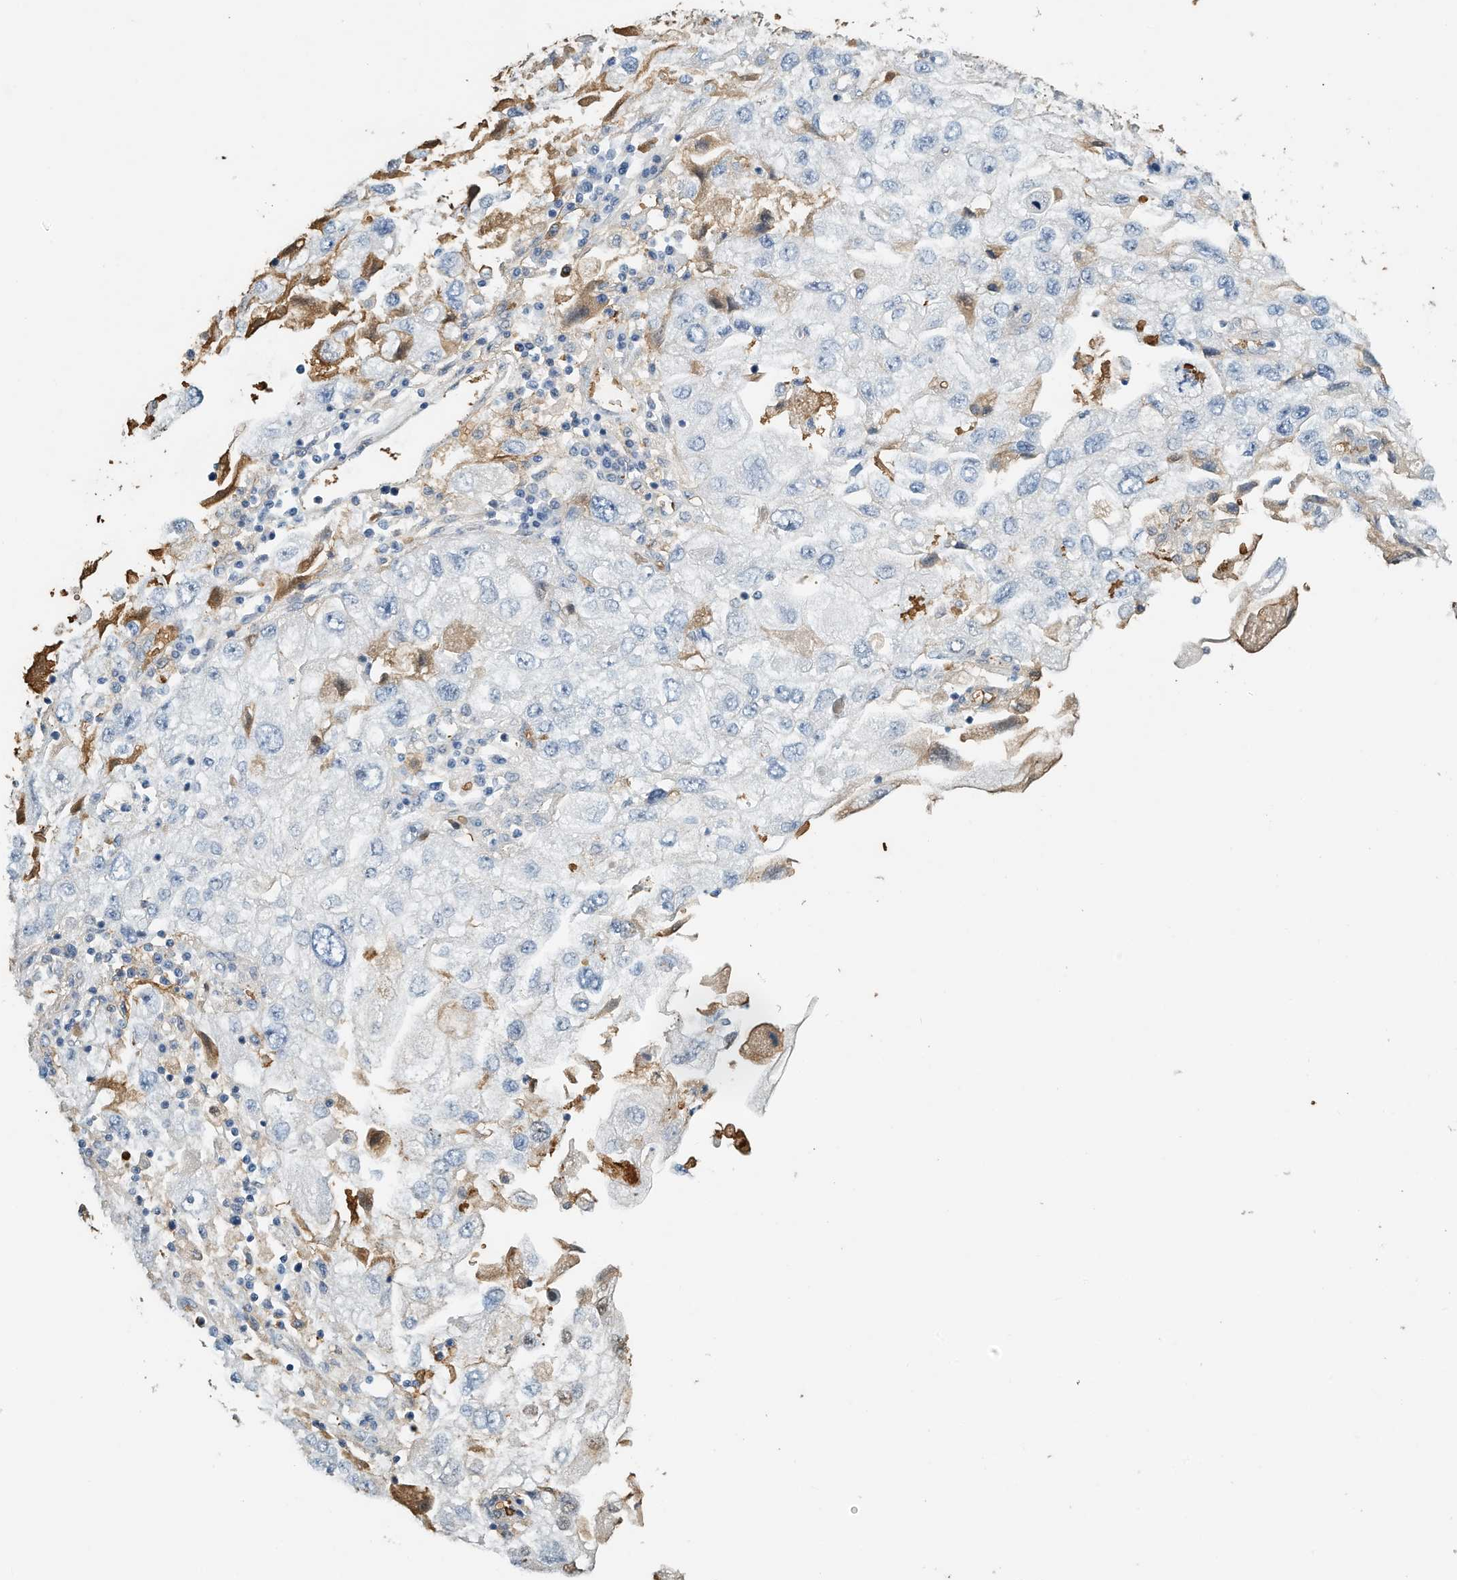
{"staining": {"intensity": "negative", "quantity": "none", "location": "none"}, "tissue": "endometrial cancer", "cell_type": "Tumor cells", "image_type": "cancer", "snomed": [{"axis": "morphology", "description": "Adenocarcinoma, NOS"}, {"axis": "topography", "description": "Endometrium"}], "caption": "Adenocarcinoma (endometrial) stained for a protein using immunohistochemistry displays no staining tumor cells.", "gene": "RCAN3", "patient": {"sex": "female", "age": 49}}